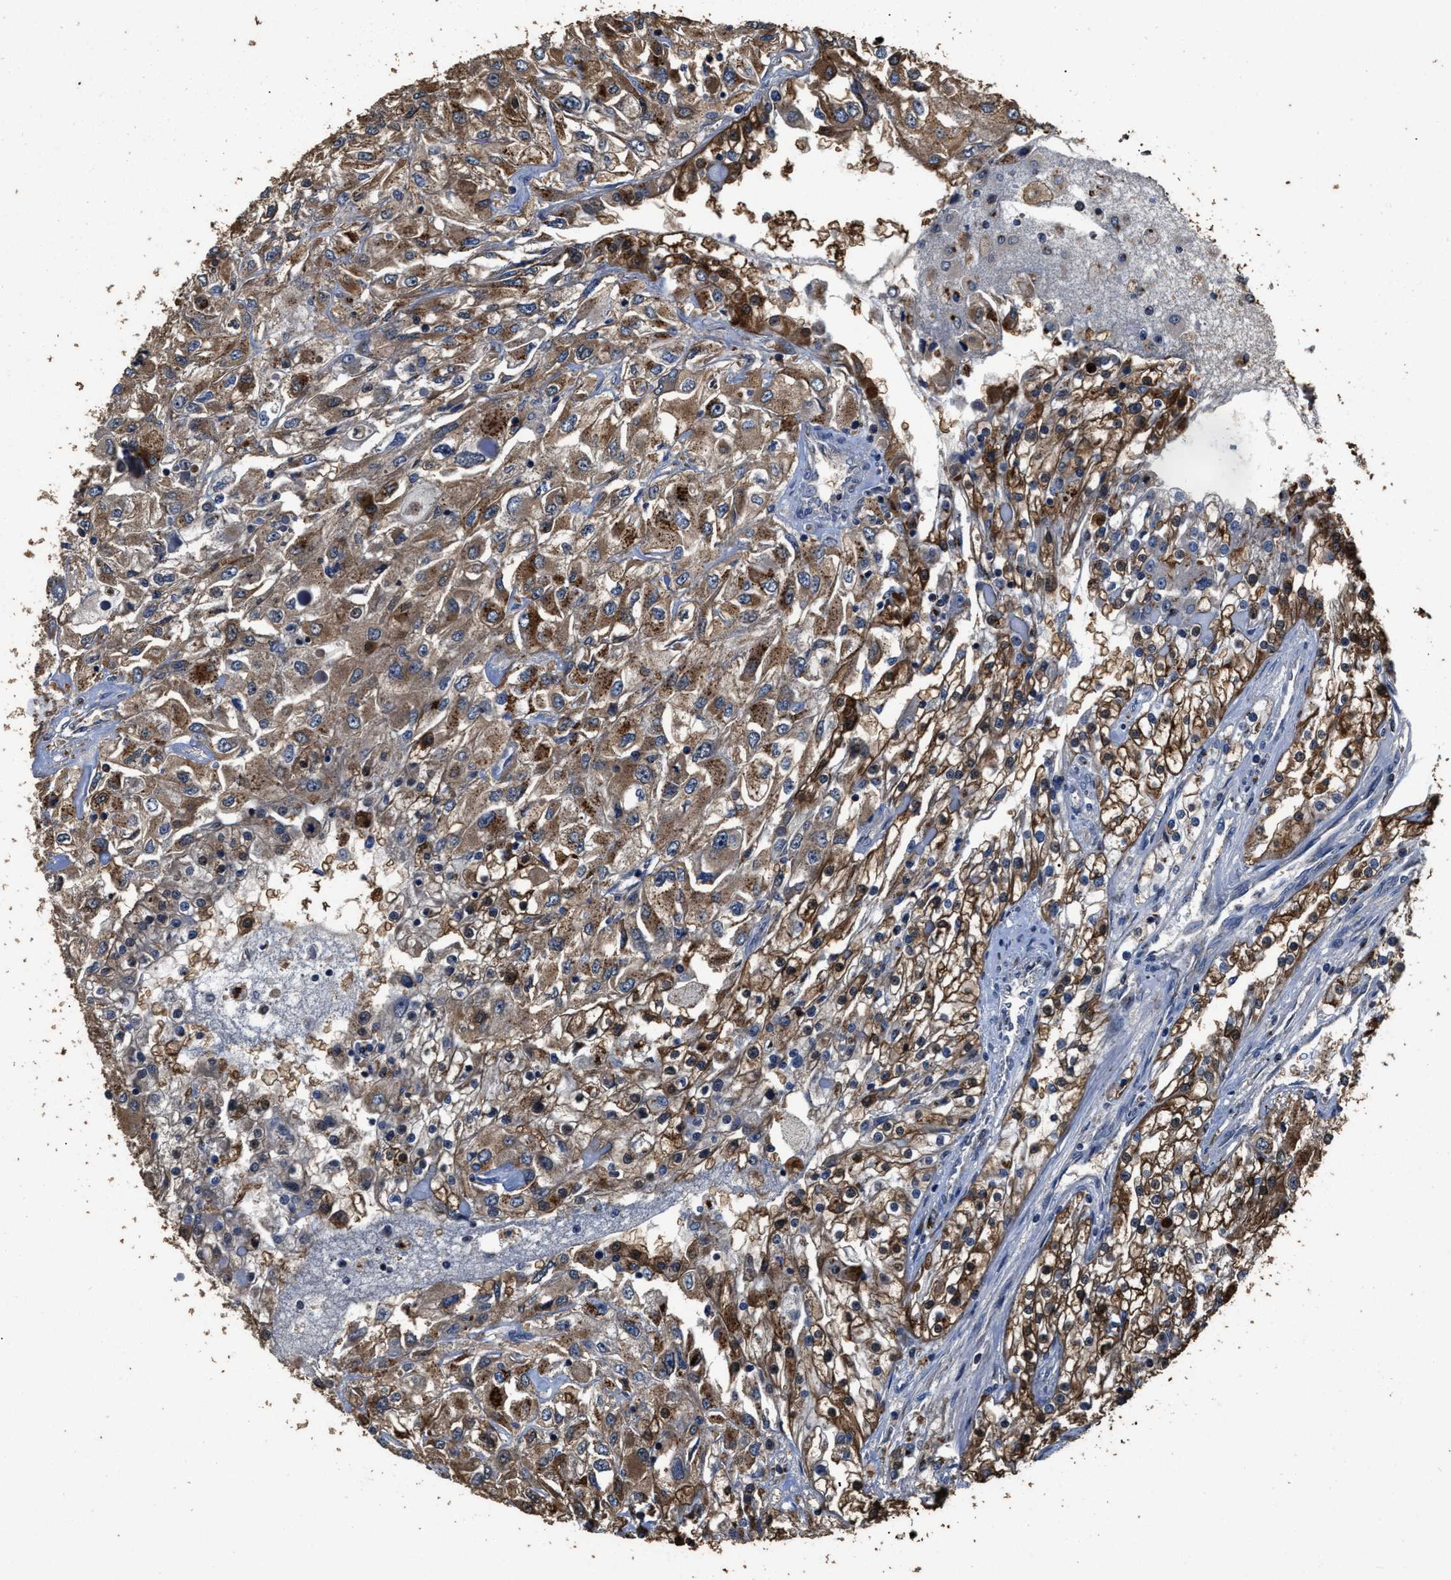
{"staining": {"intensity": "moderate", "quantity": ">75%", "location": "cytoplasmic/membranous"}, "tissue": "renal cancer", "cell_type": "Tumor cells", "image_type": "cancer", "snomed": [{"axis": "morphology", "description": "Adenocarcinoma, NOS"}, {"axis": "topography", "description": "Kidney"}], "caption": "Immunohistochemistry (DAB) staining of human renal cancer (adenocarcinoma) shows moderate cytoplasmic/membranous protein positivity in about >75% of tumor cells.", "gene": "TPST2", "patient": {"sex": "female", "age": 52}}